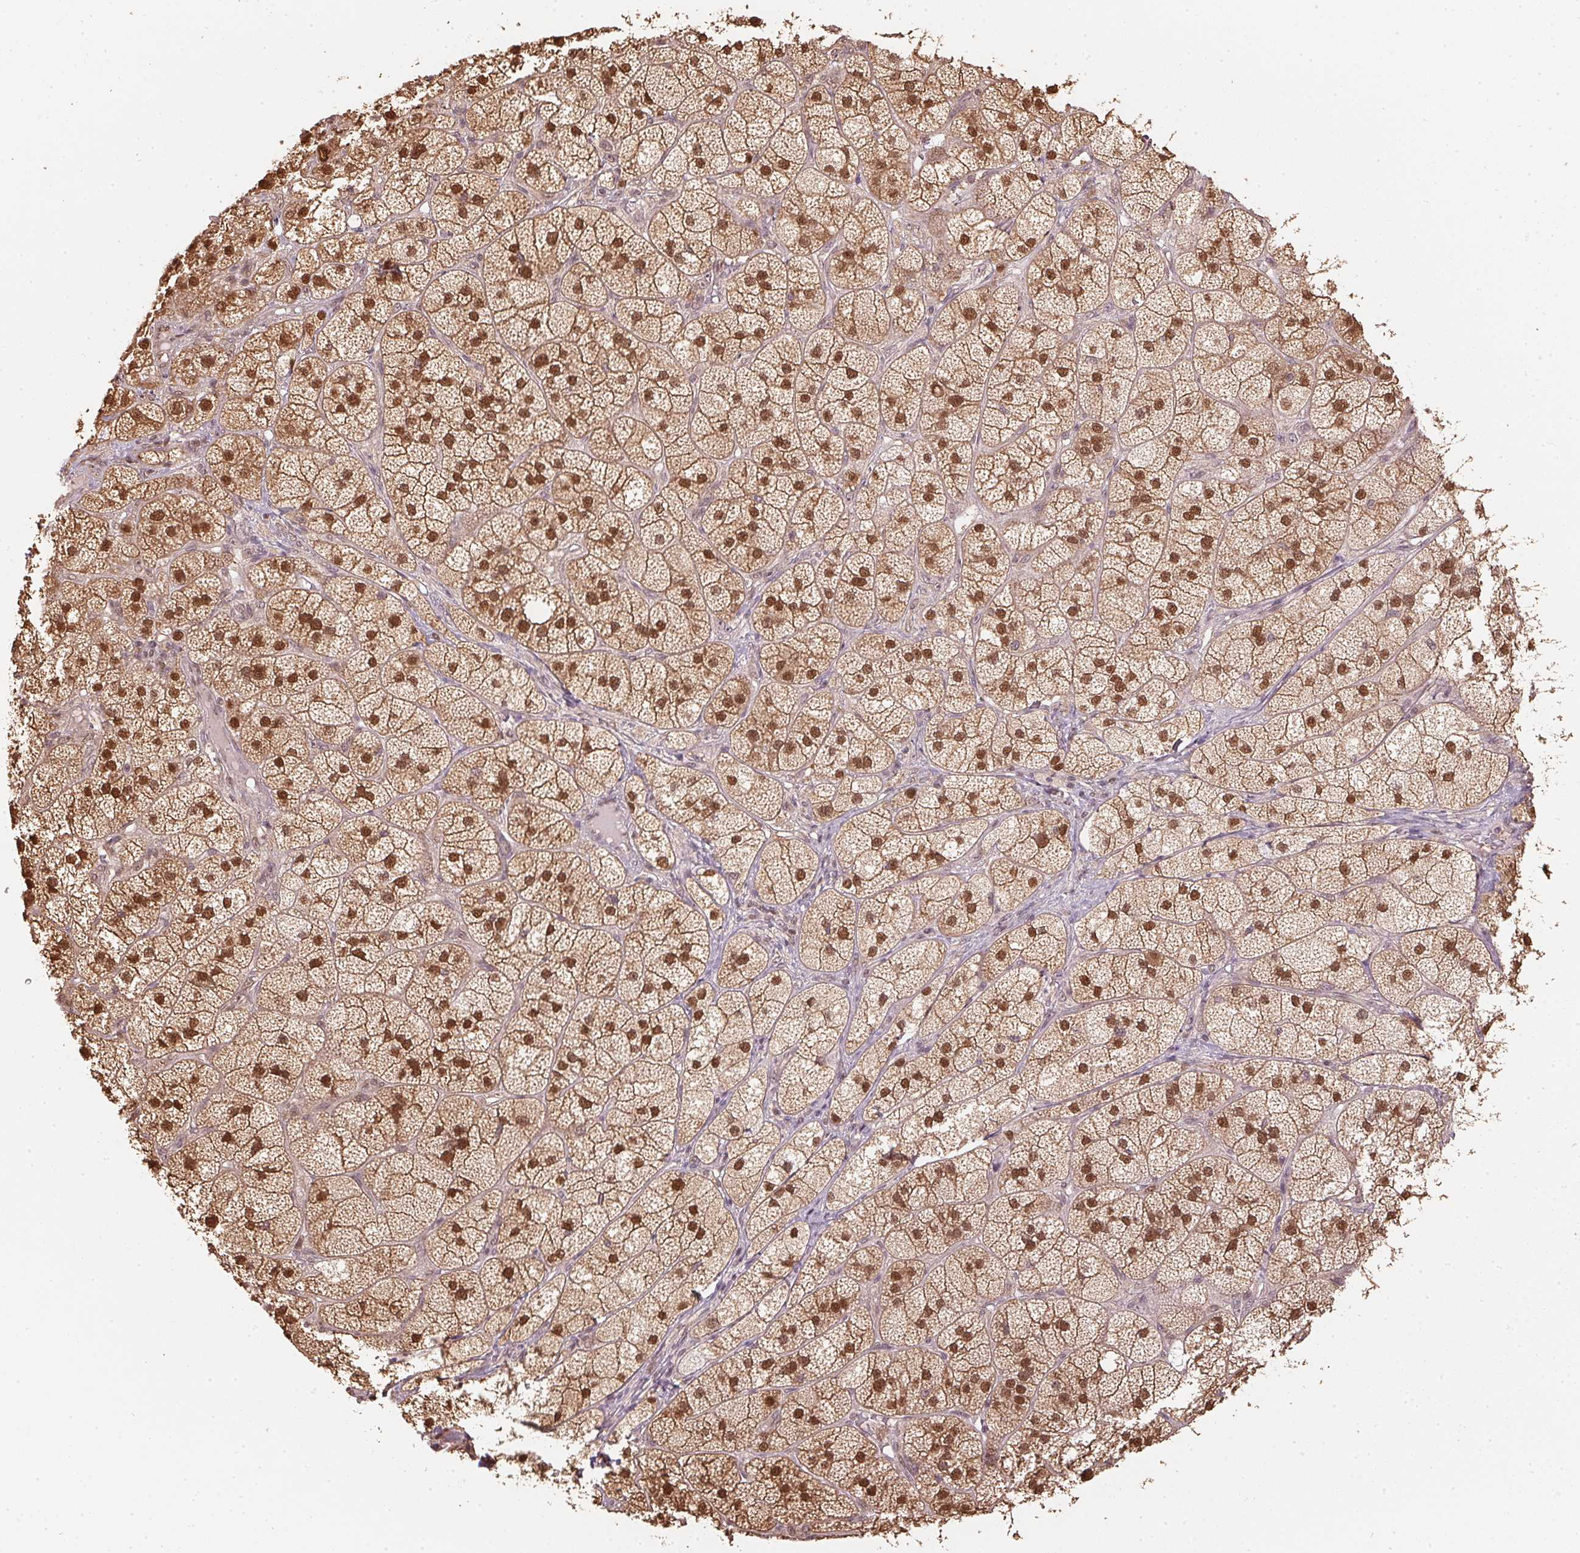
{"staining": {"intensity": "moderate", "quantity": ">75%", "location": "cytoplasmic/membranous,nuclear"}, "tissue": "adrenal gland", "cell_type": "Glandular cells", "image_type": "normal", "snomed": [{"axis": "morphology", "description": "Normal tissue, NOS"}, {"axis": "topography", "description": "Adrenal gland"}], "caption": "Moderate cytoplasmic/membranous,nuclear protein expression is present in about >75% of glandular cells in adrenal gland.", "gene": "TPI1", "patient": {"sex": "female", "age": 60}}